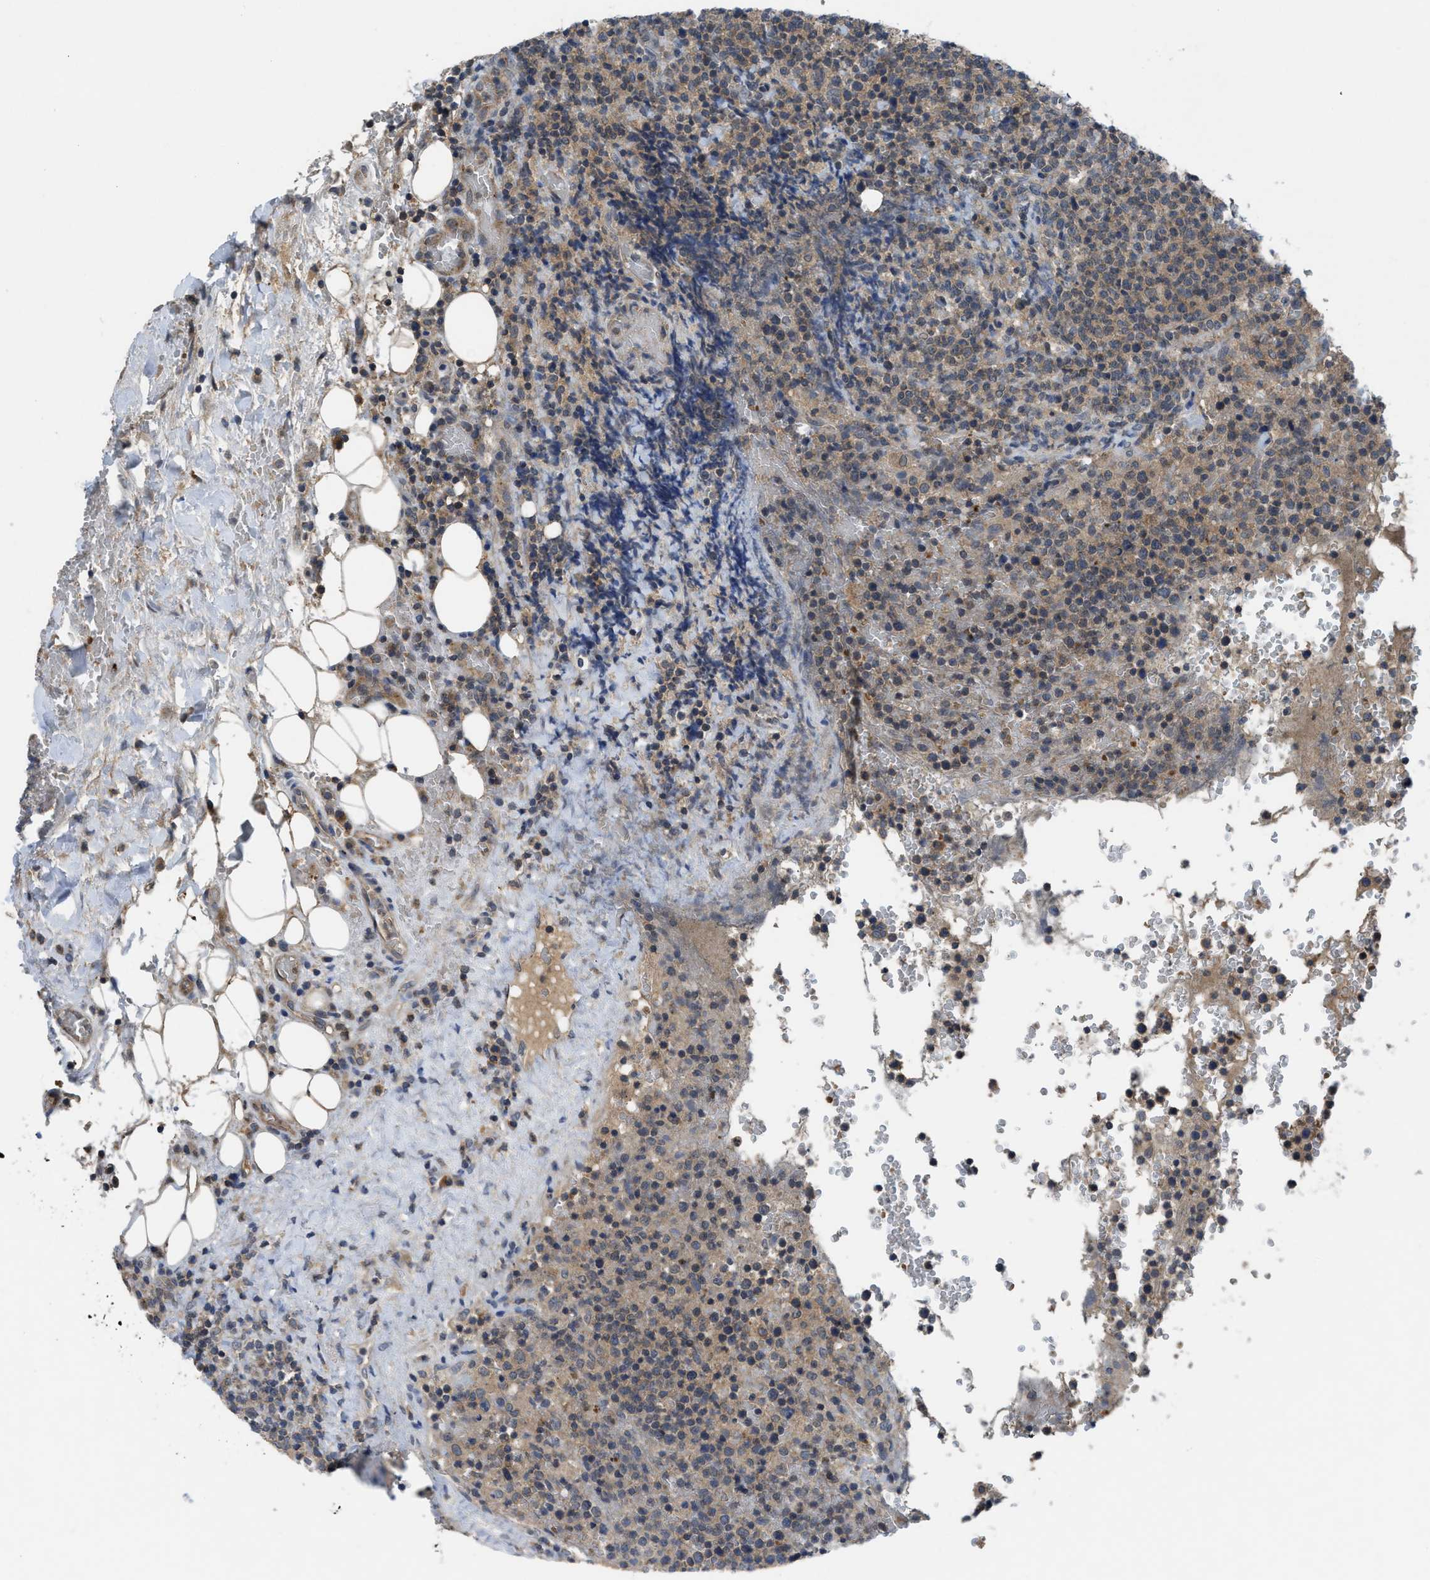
{"staining": {"intensity": "moderate", "quantity": ">75%", "location": "cytoplasmic/membranous"}, "tissue": "lymphoma", "cell_type": "Tumor cells", "image_type": "cancer", "snomed": [{"axis": "morphology", "description": "Malignant lymphoma, non-Hodgkin's type, High grade"}, {"axis": "topography", "description": "Lymph node"}], "caption": "An image of malignant lymphoma, non-Hodgkin's type (high-grade) stained for a protein reveals moderate cytoplasmic/membranous brown staining in tumor cells.", "gene": "PDE7A", "patient": {"sex": "male", "age": 61}}